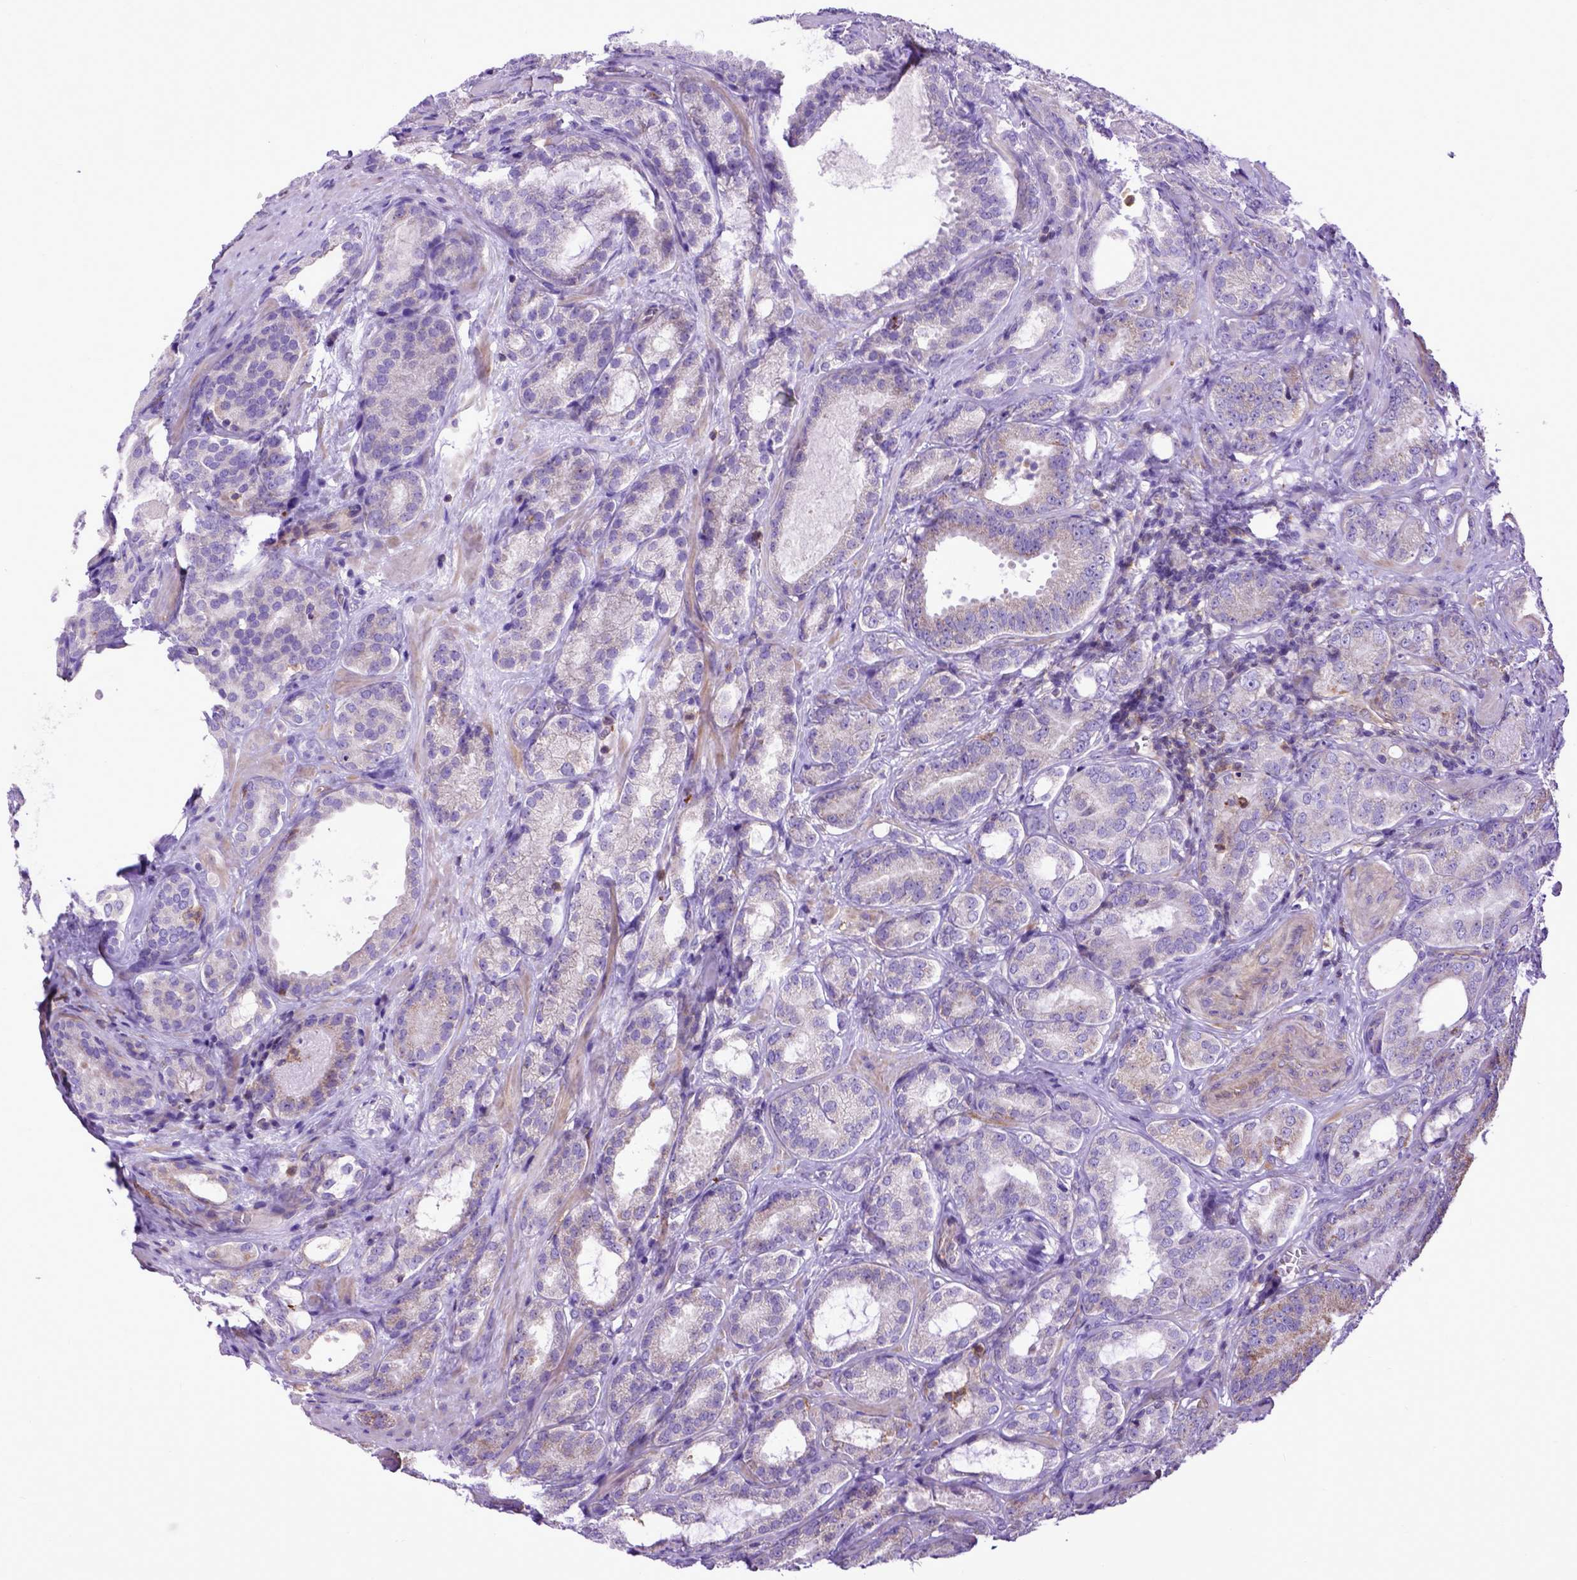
{"staining": {"intensity": "negative", "quantity": "none", "location": "none"}, "tissue": "prostate cancer", "cell_type": "Tumor cells", "image_type": "cancer", "snomed": [{"axis": "morphology", "description": "Adenocarcinoma, High grade"}, {"axis": "topography", "description": "Prostate"}], "caption": "Prostate cancer was stained to show a protein in brown. There is no significant expression in tumor cells.", "gene": "ASAH2", "patient": {"sex": "male", "age": 64}}